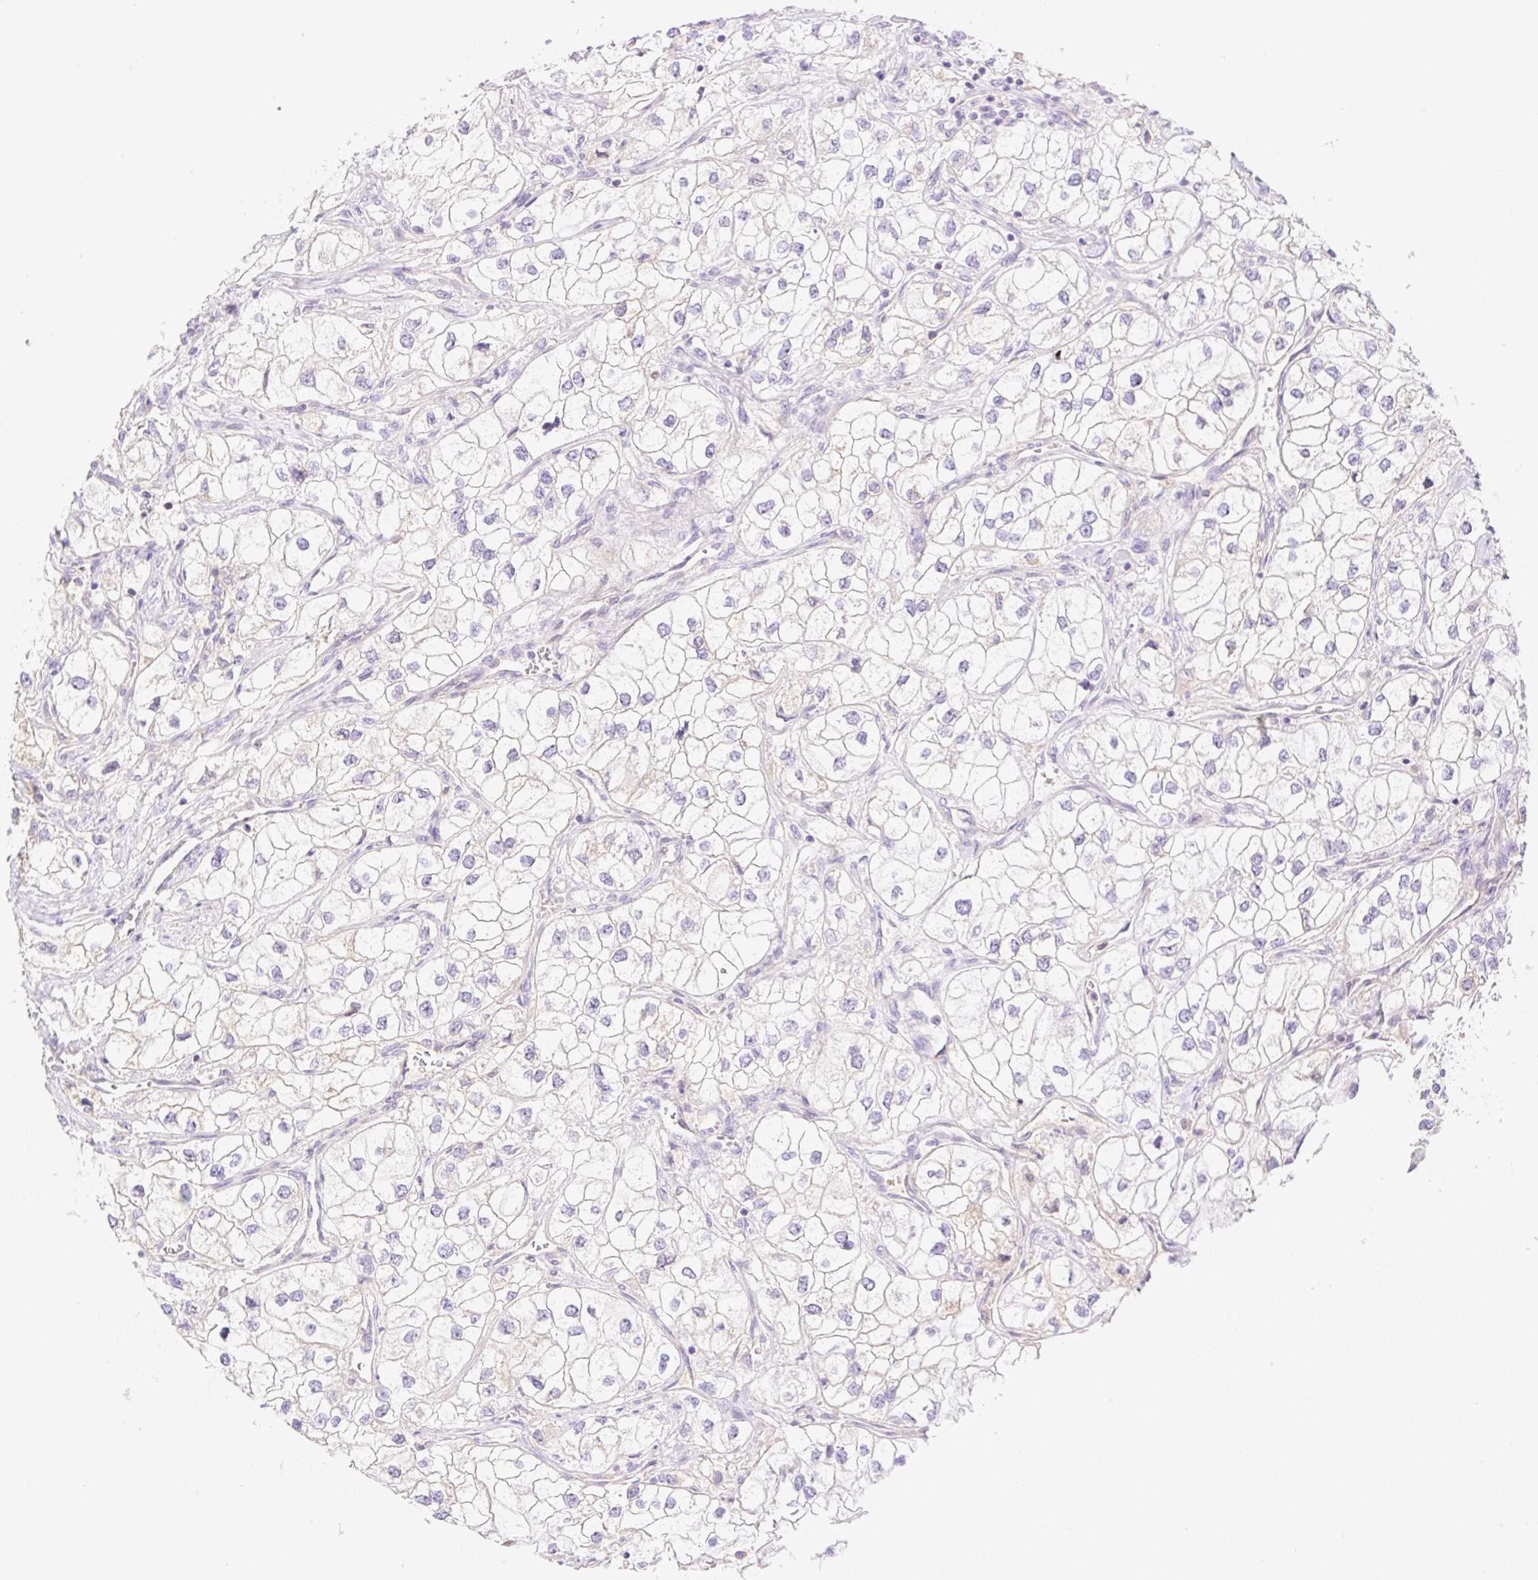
{"staining": {"intensity": "negative", "quantity": "none", "location": "none"}, "tissue": "renal cancer", "cell_type": "Tumor cells", "image_type": "cancer", "snomed": [{"axis": "morphology", "description": "Adenocarcinoma, NOS"}, {"axis": "topography", "description": "Kidney"}], "caption": "Human adenocarcinoma (renal) stained for a protein using immunohistochemistry (IHC) reveals no expression in tumor cells.", "gene": "DENND5A", "patient": {"sex": "male", "age": 59}}